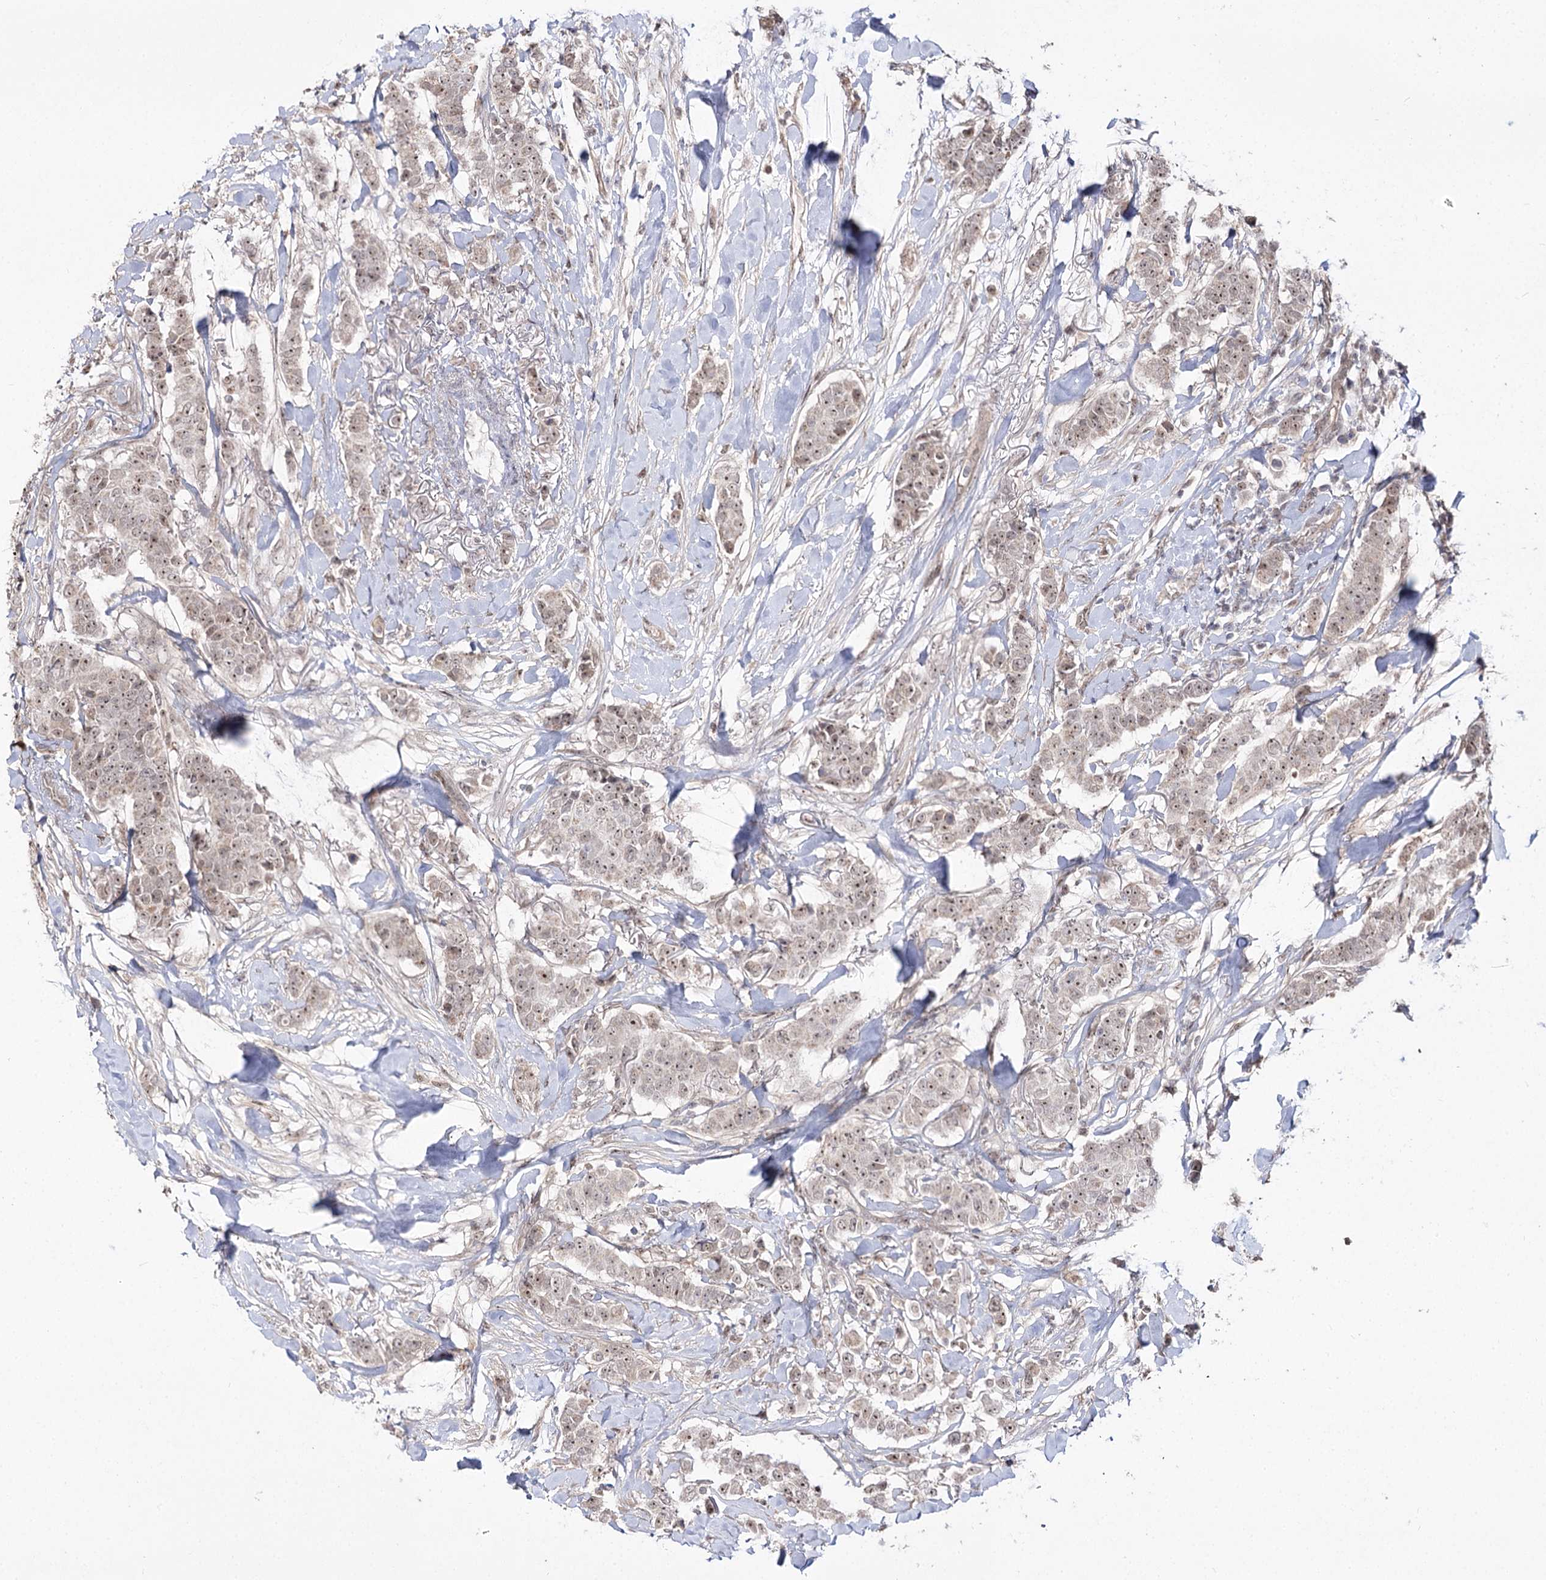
{"staining": {"intensity": "weak", "quantity": ">75%", "location": "nuclear"}, "tissue": "breast cancer", "cell_type": "Tumor cells", "image_type": "cancer", "snomed": [{"axis": "morphology", "description": "Duct carcinoma"}, {"axis": "topography", "description": "Breast"}], "caption": "A photomicrograph of invasive ductal carcinoma (breast) stained for a protein shows weak nuclear brown staining in tumor cells.", "gene": "RRP9", "patient": {"sex": "female", "age": 40}}